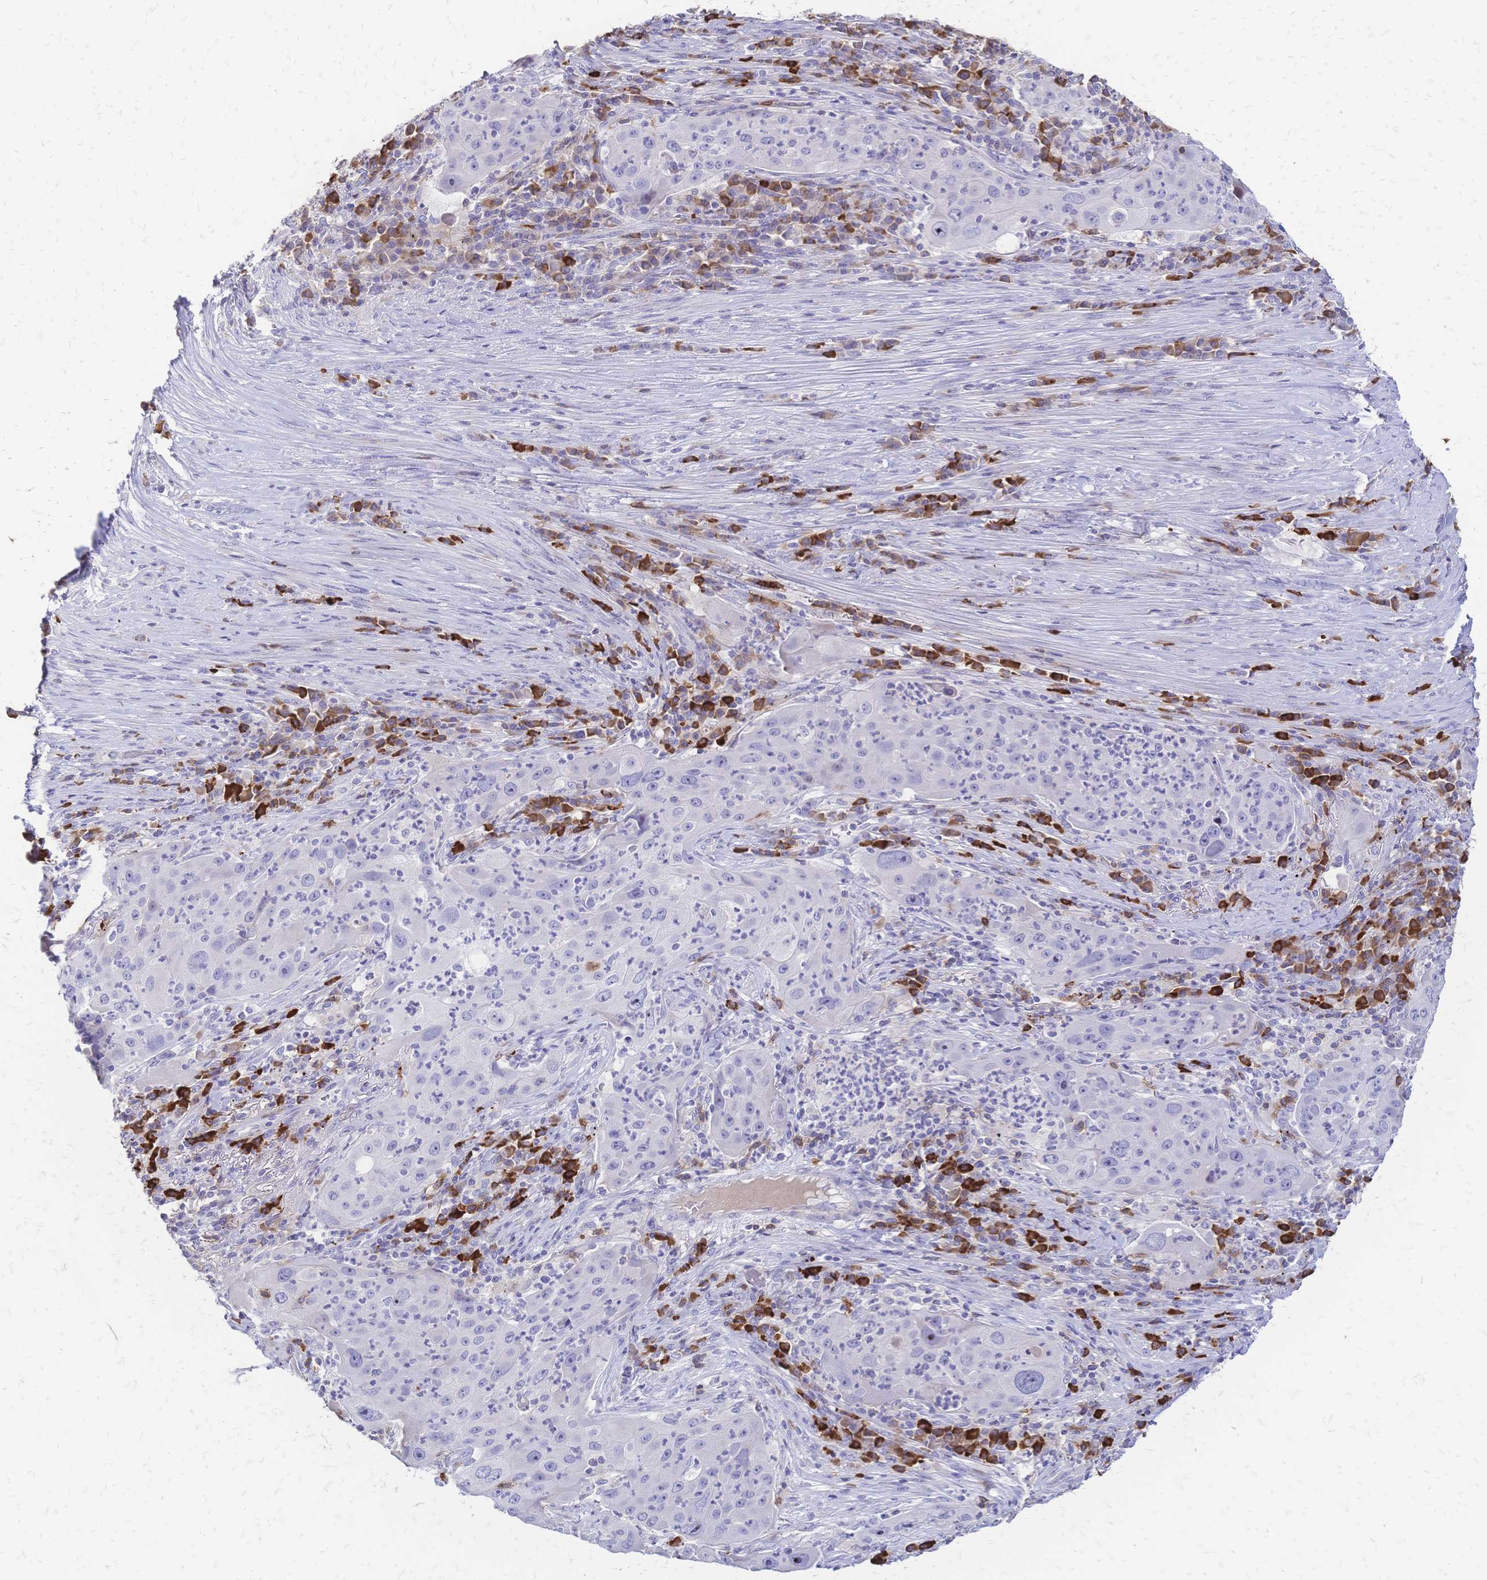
{"staining": {"intensity": "negative", "quantity": "none", "location": "none"}, "tissue": "lung cancer", "cell_type": "Tumor cells", "image_type": "cancer", "snomed": [{"axis": "morphology", "description": "Squamous cell carcinoma, NOS"}, {"axis": "topography", "description": "Lung"}], "caption": "There is no significant staining in tumor cells of lung squamous cell carcinoma. (DAB immunohistochemistry with hematoxylin counter stain).", "gene": "IL2RA", "patient": {"sex": "female", "age": 59}}